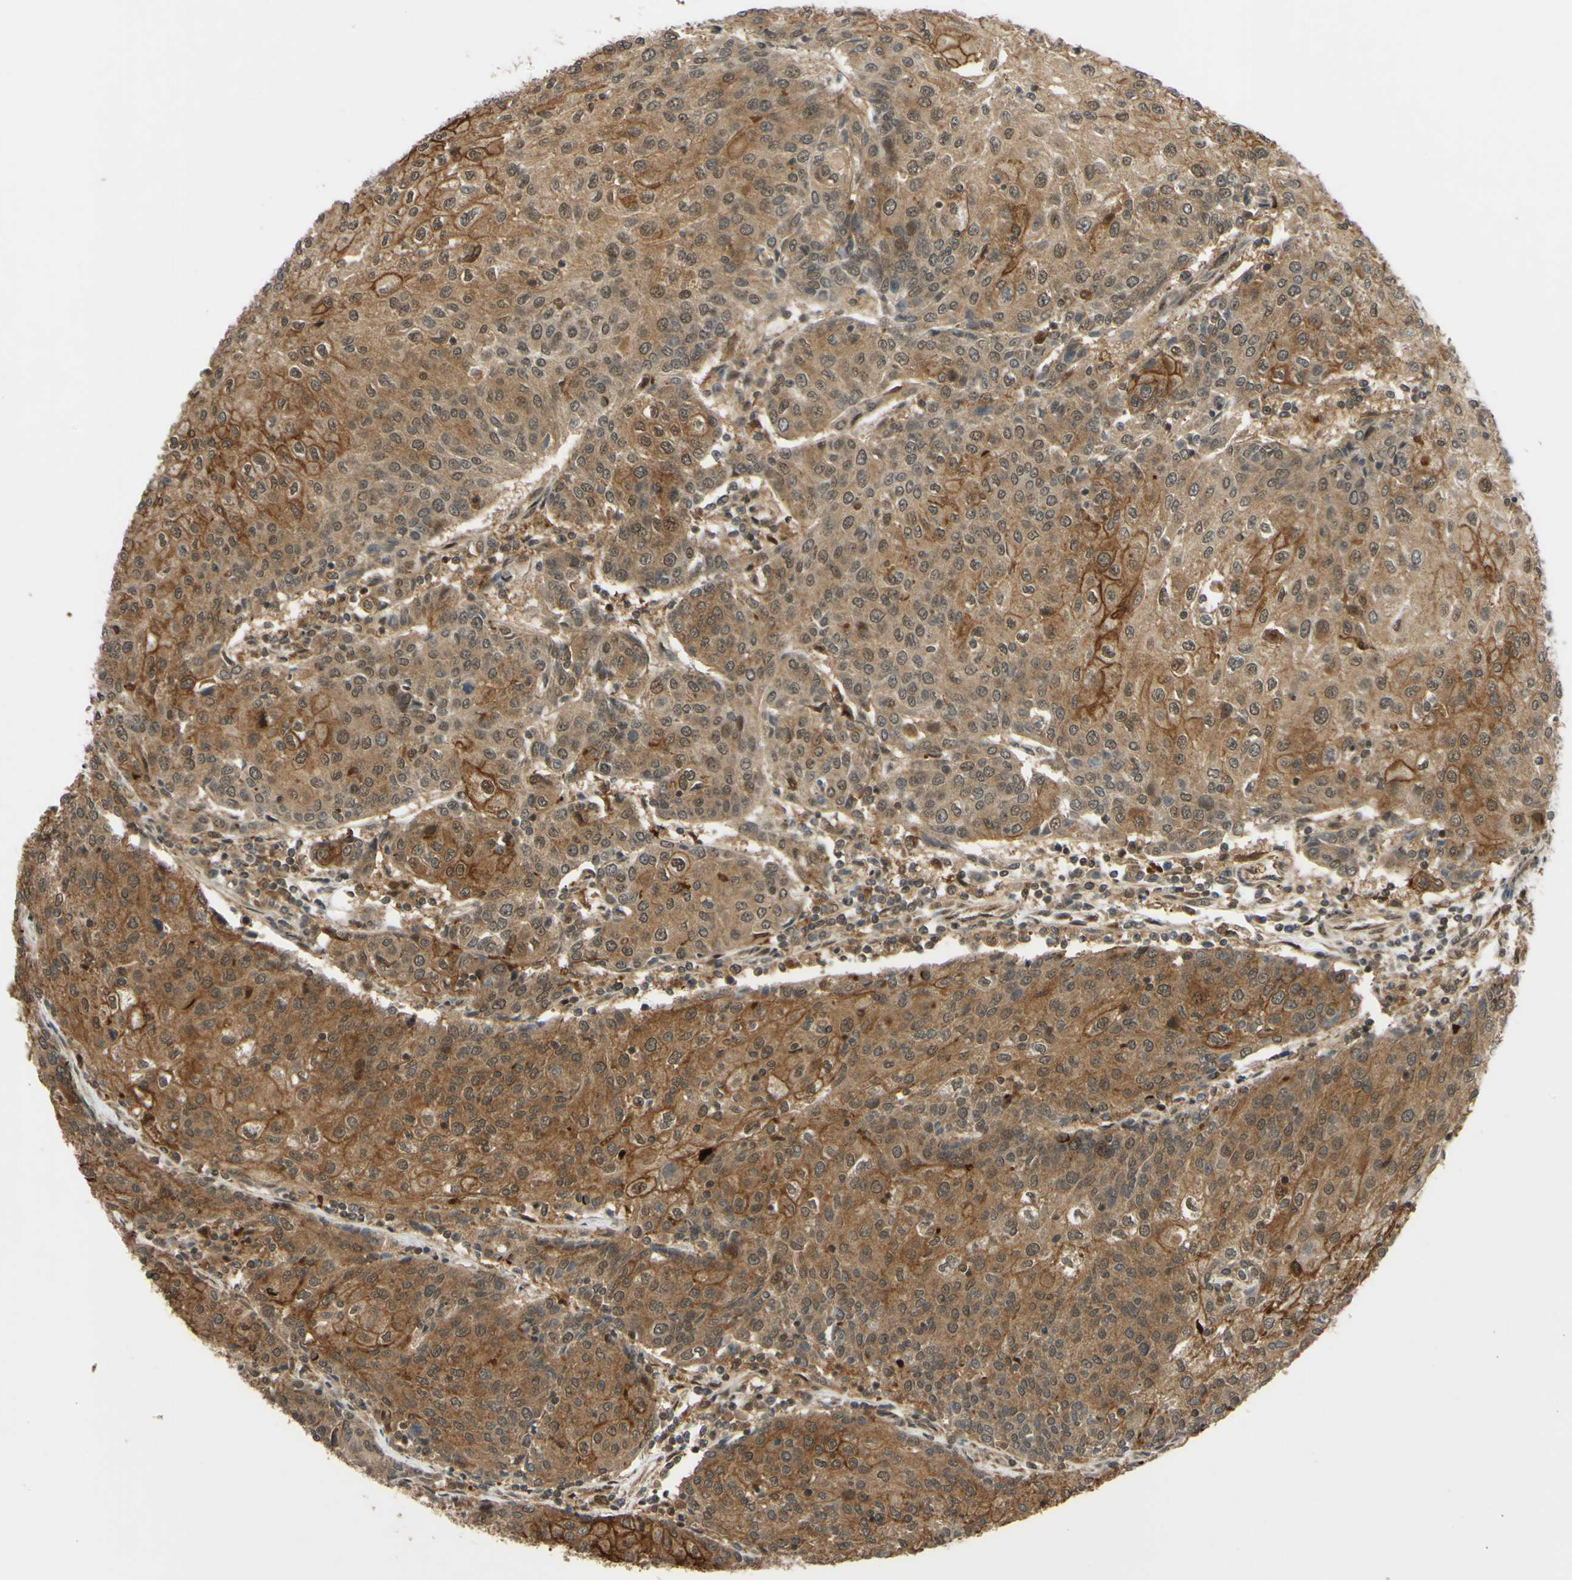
{"staining": {"intensity": "moderate", "quantity": ">75%", "location": "cytoplasmic/membranous,nuclear"}, "tissue": "urothelial cancer", "cell_type": "Tumor cells", "image_type": "cancer", "snomed": [{"axis": "morphology", "description": "Urothelial carcinoma, High grade"}, {"axis": "topography", "description": "Urinary bladder"}], "caption": "Immunohistochemistry staining of high-grade urothelial carcinoma, which demonstrates medium levels of moderate cytoplasmic/membranous and nuclear positivity in about >75% of tumor cells indicating moderate cytoplasmic/membranous and nuclear protein expression. The staining was performed using DAB (brown) for protein detection and nuclei were counterstained in hematoxylin (blue).", "gene": "ABCC8", "patient": {"sex": "female", "age": 85}}